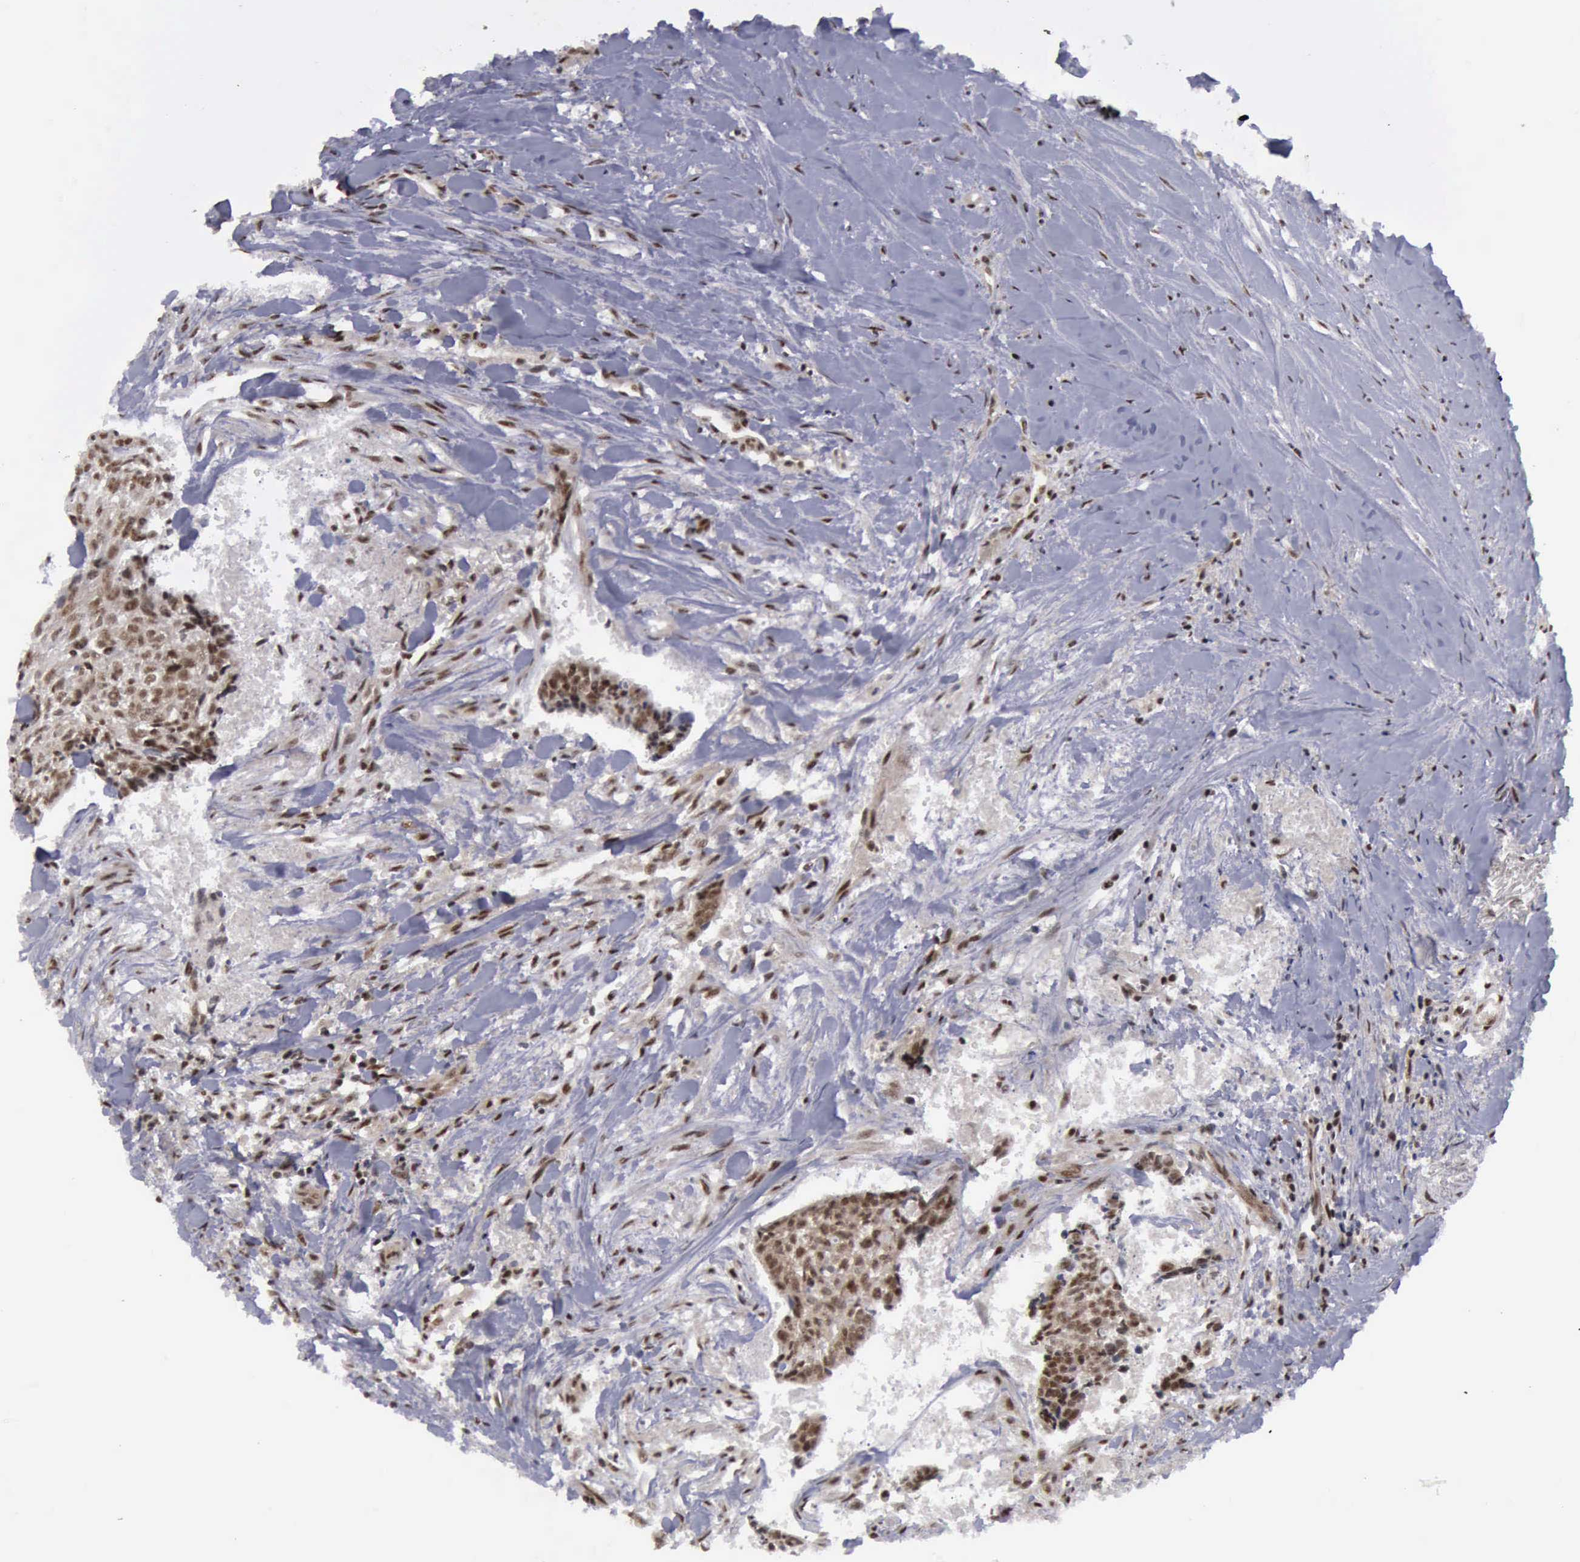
{"staining": {"intensity": "strong", "quantity": ">75%", "location": "cytoplasmic/membranous,nuclear"}, "tissue": "head and neck cancer", "cell_type": "Tumor cells", "image_type": "cancer", "snomed": [{"axis": "morphology", "description": "Squamous cell carcinoma, NOS"}, {"axis": "topography", "description": "Salivary gland"}, {"axis": "topography", "description": "Head-Neck"}], "caption": "Immunohistochemistry histopathology image of neoplastic tissue: head and neck squamous cell carcinoma stained using immunohistochemistry (IHC) displays high levels of strong protein expression localized specifically in the cytoplasmic/membranous and nuclear of tumor cells, appearing as a cytoplasmic/membranous and nuclear brown color.", "gene": "ATM", "patient": {"sex": "male", "age": 70}}